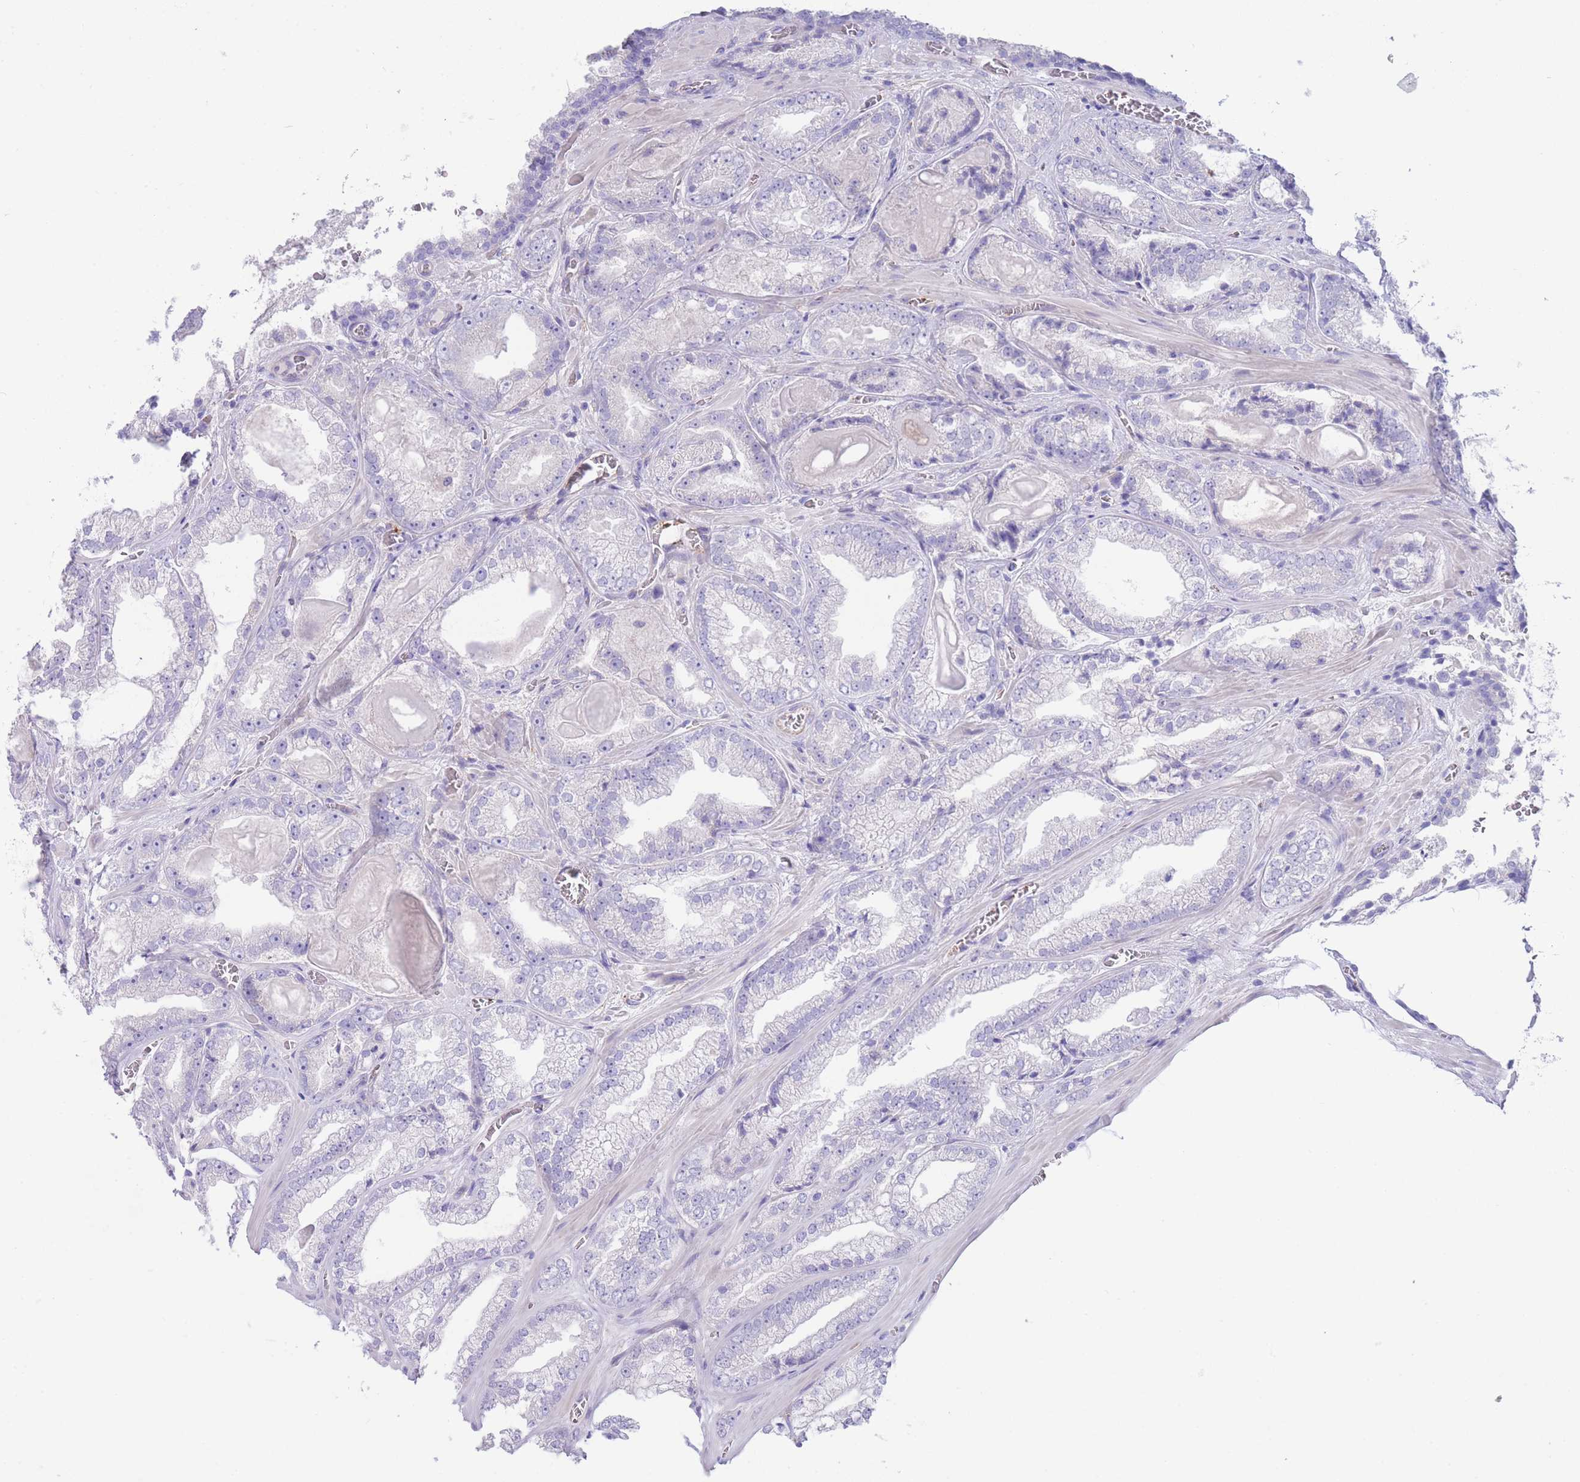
{"staining": {"intensity": "negative", "quantity": "none", "location": "none"}, "tissue": "prostate cancer", "cell_type": "Tumor cells", "image_type": "cancer", "snomed": [{"axis": "morphology", "description": "Adenocarcinoma, Low grade"}, {"axis": "topography", "description": "Prostate"}], "caption": "The immunohistochemistry (IHC) histopathology image has no significant positivity in tumor cells of prostate adenocarcinoma (low-grade) tissue. (DAB immunohistochemistry visualized using brightfield microscopy, high magnification).", "gene": "DET1", "patient": {"sex": "male", "age": 57}}